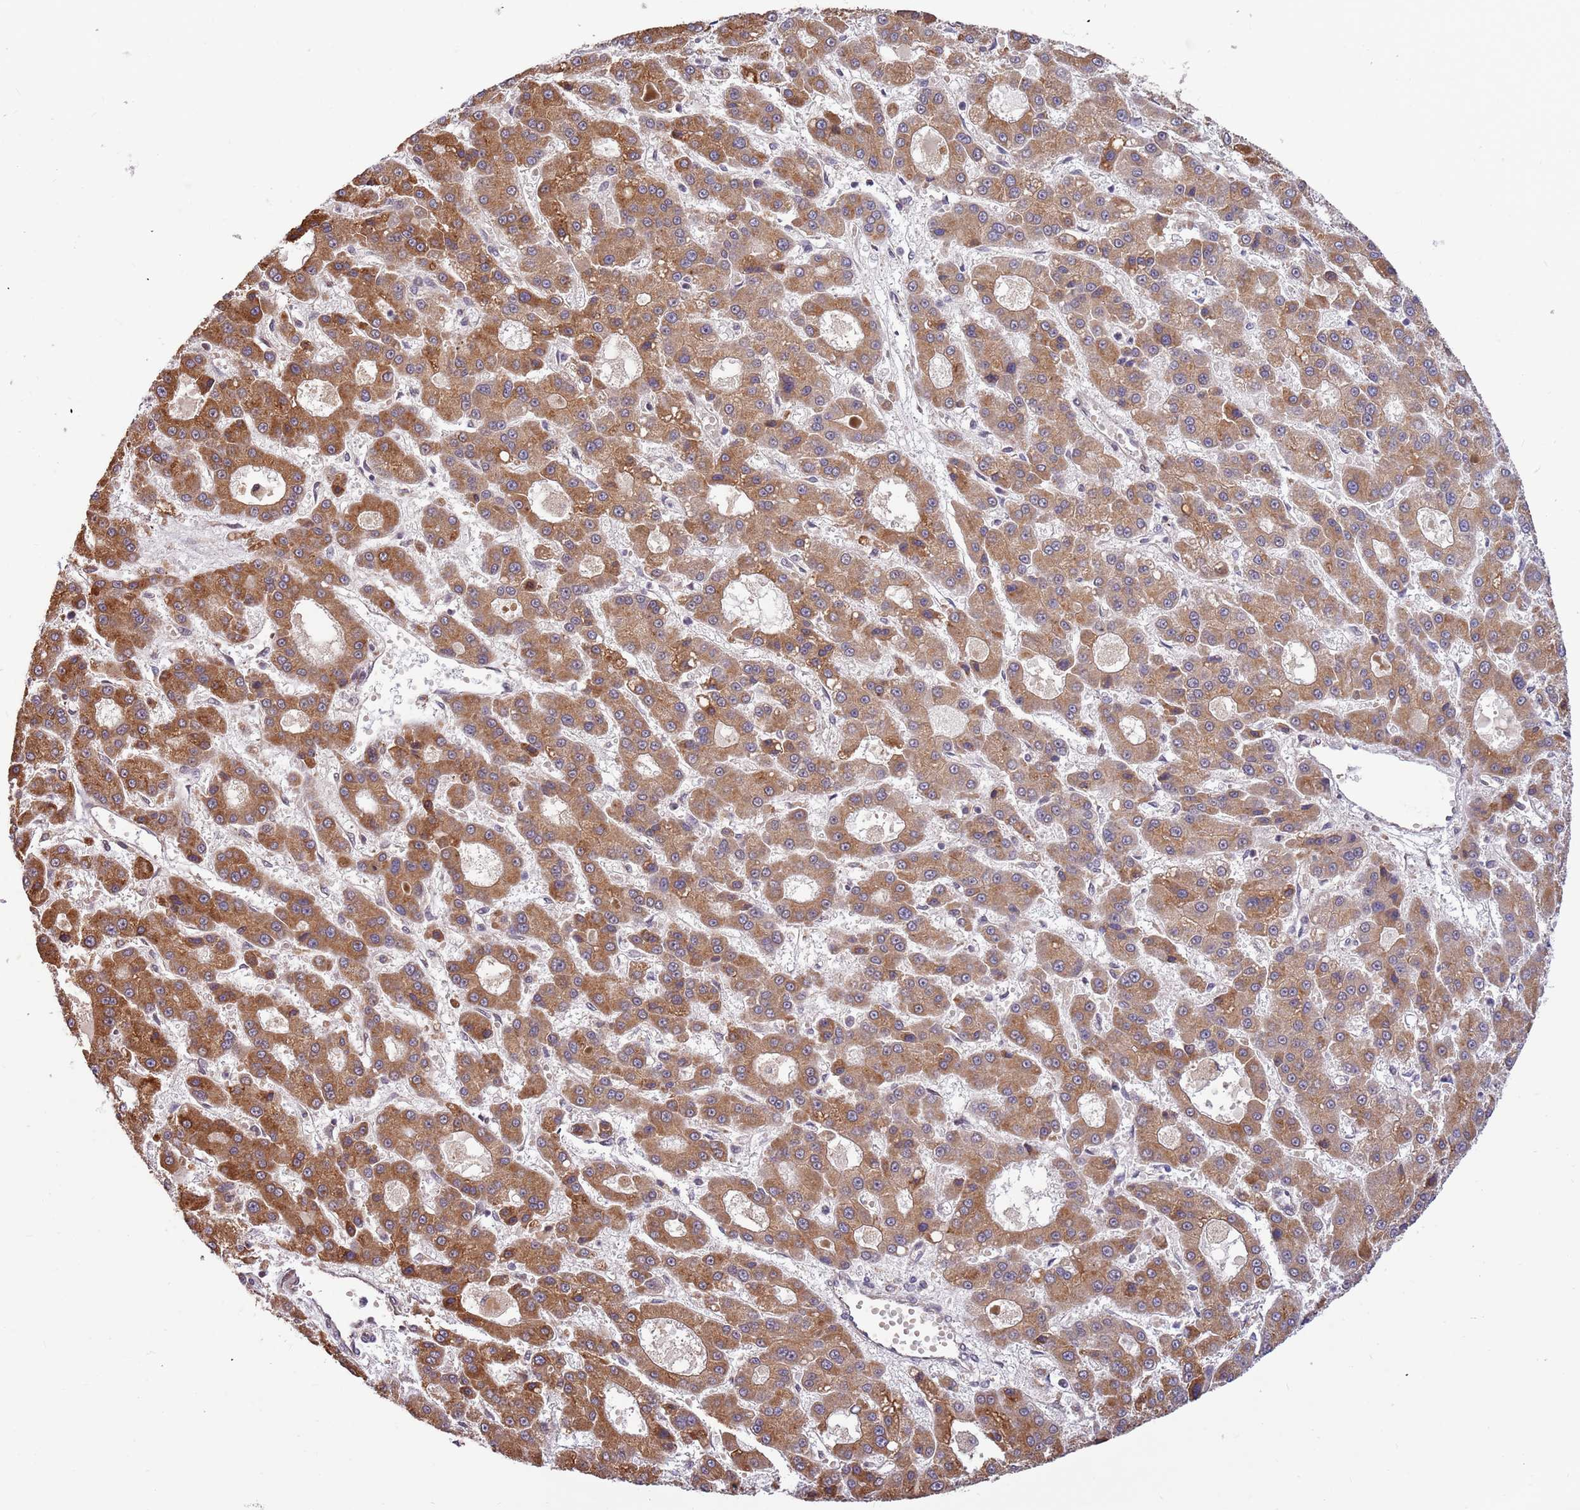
{"staining": {"intensity": "moderate", "quantity": ">75%", "location": "cytoplasmic/membranous"}, "tissue": "liver cancer", "cell_type": "Tumor cells", "image_type": "cancer", "snomed": [{"axis": "morphology", "description": "Carcinoma, Hepatocellular, NOS"}, {"axis": "topography", "description": "Liver"}], "caption": "Immunohistochemistry of liver cancer (hepatocellular carcinoma) demonstrates medium levels of moderate cytoplasmic/membranous expression in approximately >75% of tumor cells.", "gene": "HAUS3", "patient": {"sex": "male", "age": 70}}